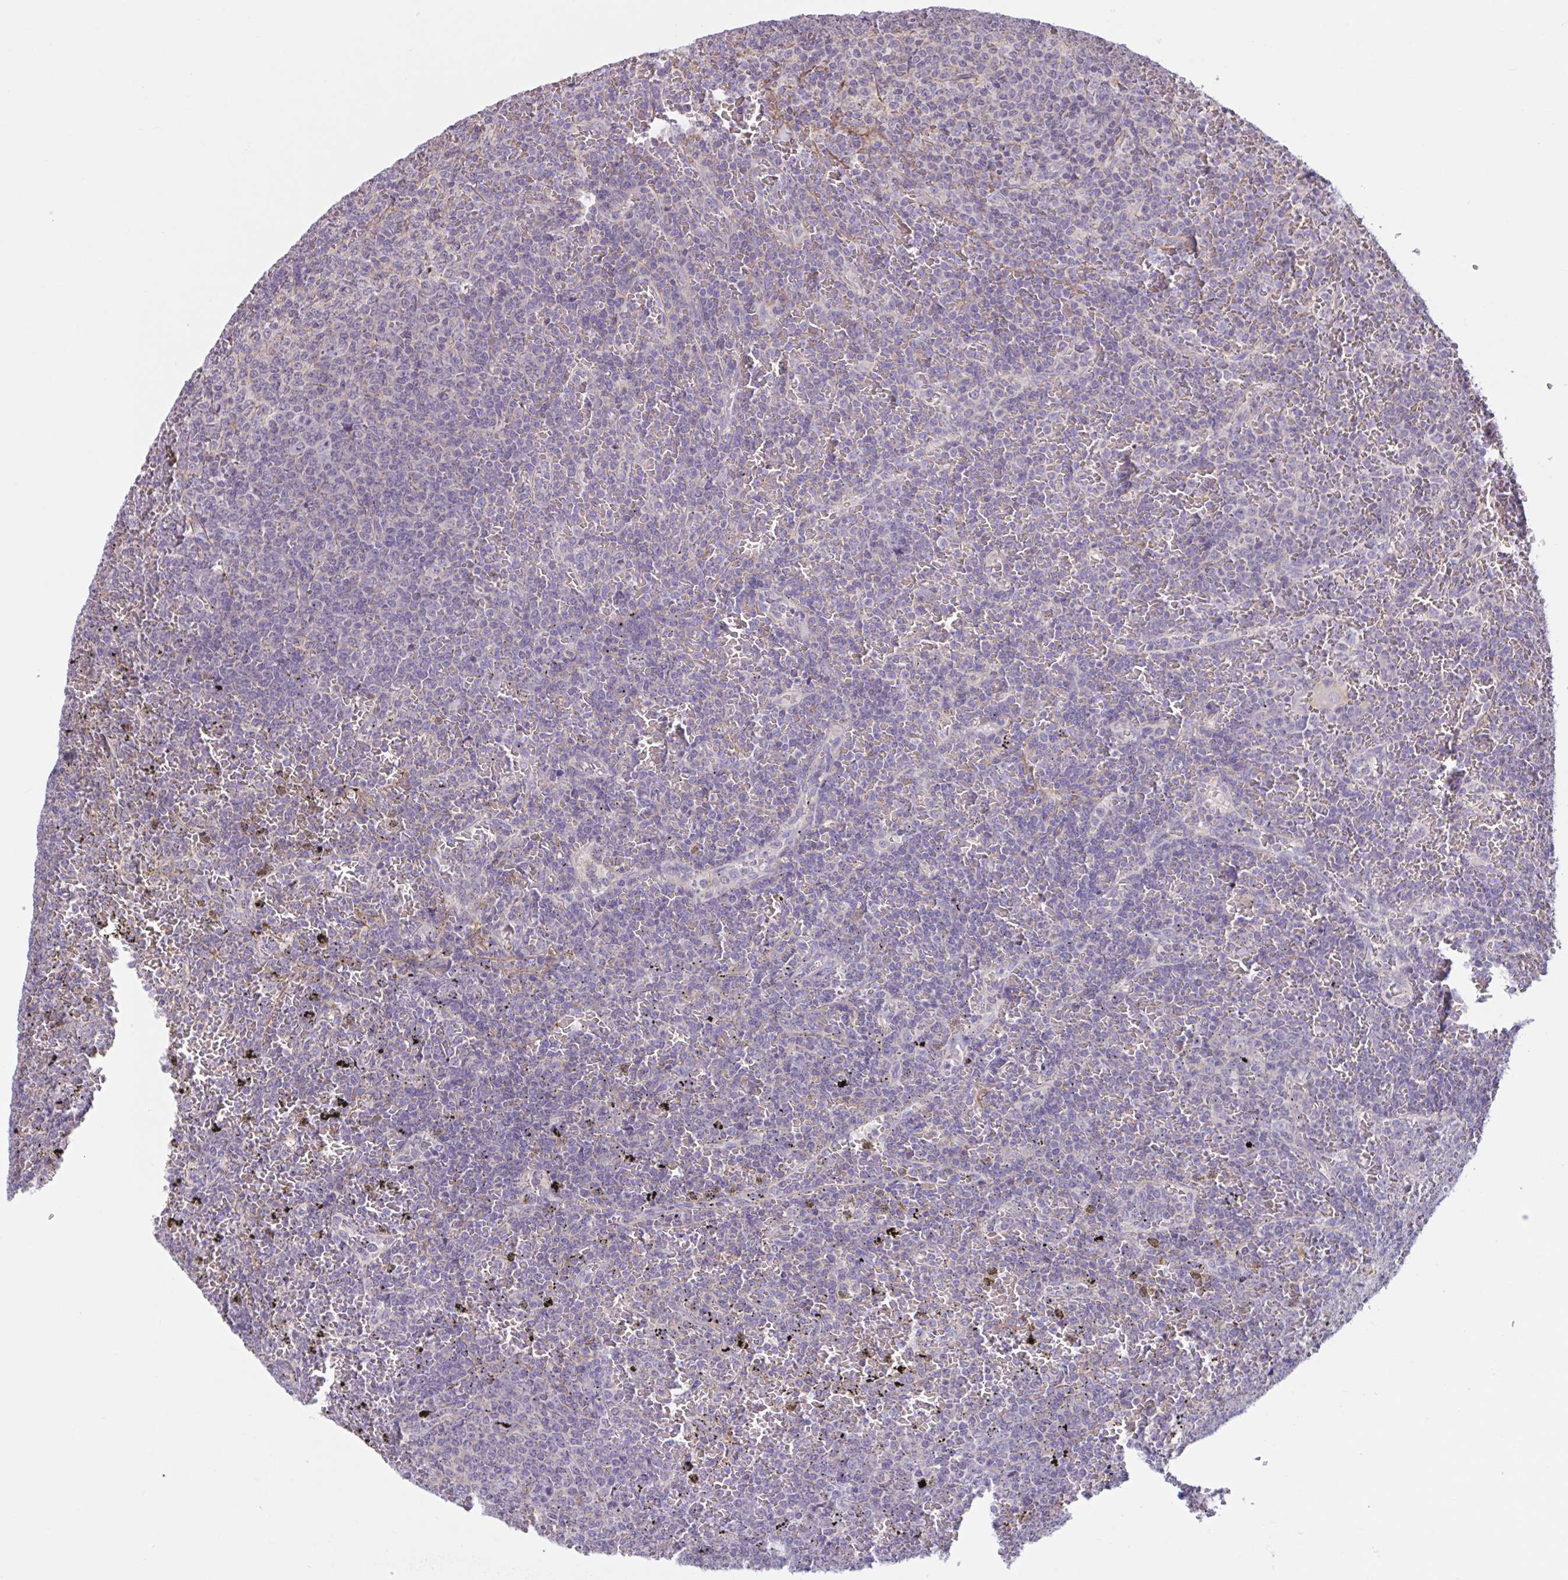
{"staining": {"intensity": "negative", "quantity": "none", "location": "none"}, "tissue": "lymphoma", "cell_type": "Tumor cells", "image_type": "cancer", "snomed": [{"axis": "morphology", "description": "Malignant lymphoma, non-Hodgkin's type, Low grade"}, {"axis": "topography", "description": "Spleen"}], "caption": "Lymphoma was stained to show a protein in brown. There is no significant positivity in tumor cells. (Stains: DAB (3,3'-diaminobenzidine) immunohistochemistry with hematoxylin counter stain, Microscopy: brightfield microscopy at high magnification).", "gene": "WNT9B", "patient": {"sex": "female", "age": 77}}